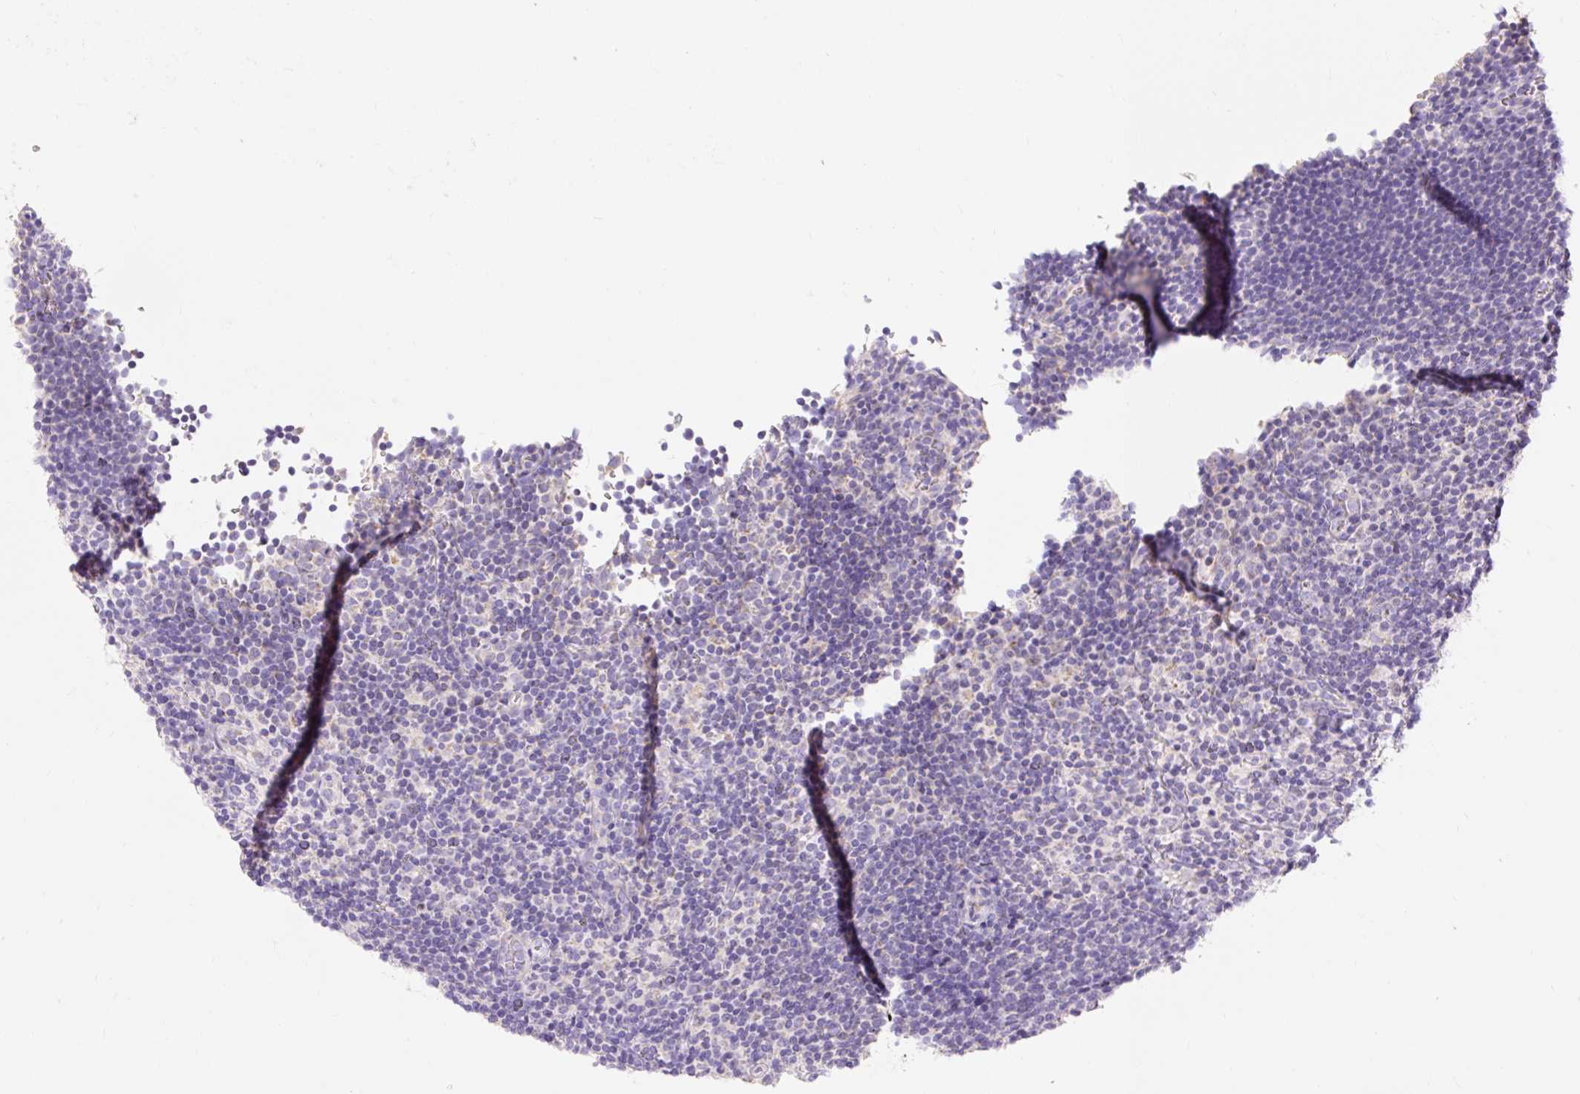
{"staining": {"intensity": "negative", "quantity": "none", "location": "none"}, "tissue": "lymphoma", "cell_type": "Tumor cells", "image_type": "cancer", "snomed": [{"axis": "morphology", "description": "Hodgkin's disease, NOS"}, {"axis": "topography", "description": "Lymph node"}], "caption": "Micrograph shows no protein expression in tumor cells of lymphoma tissue.", "gene": "PMAIP1", "patient": {"sex": "female", "age": 57}}